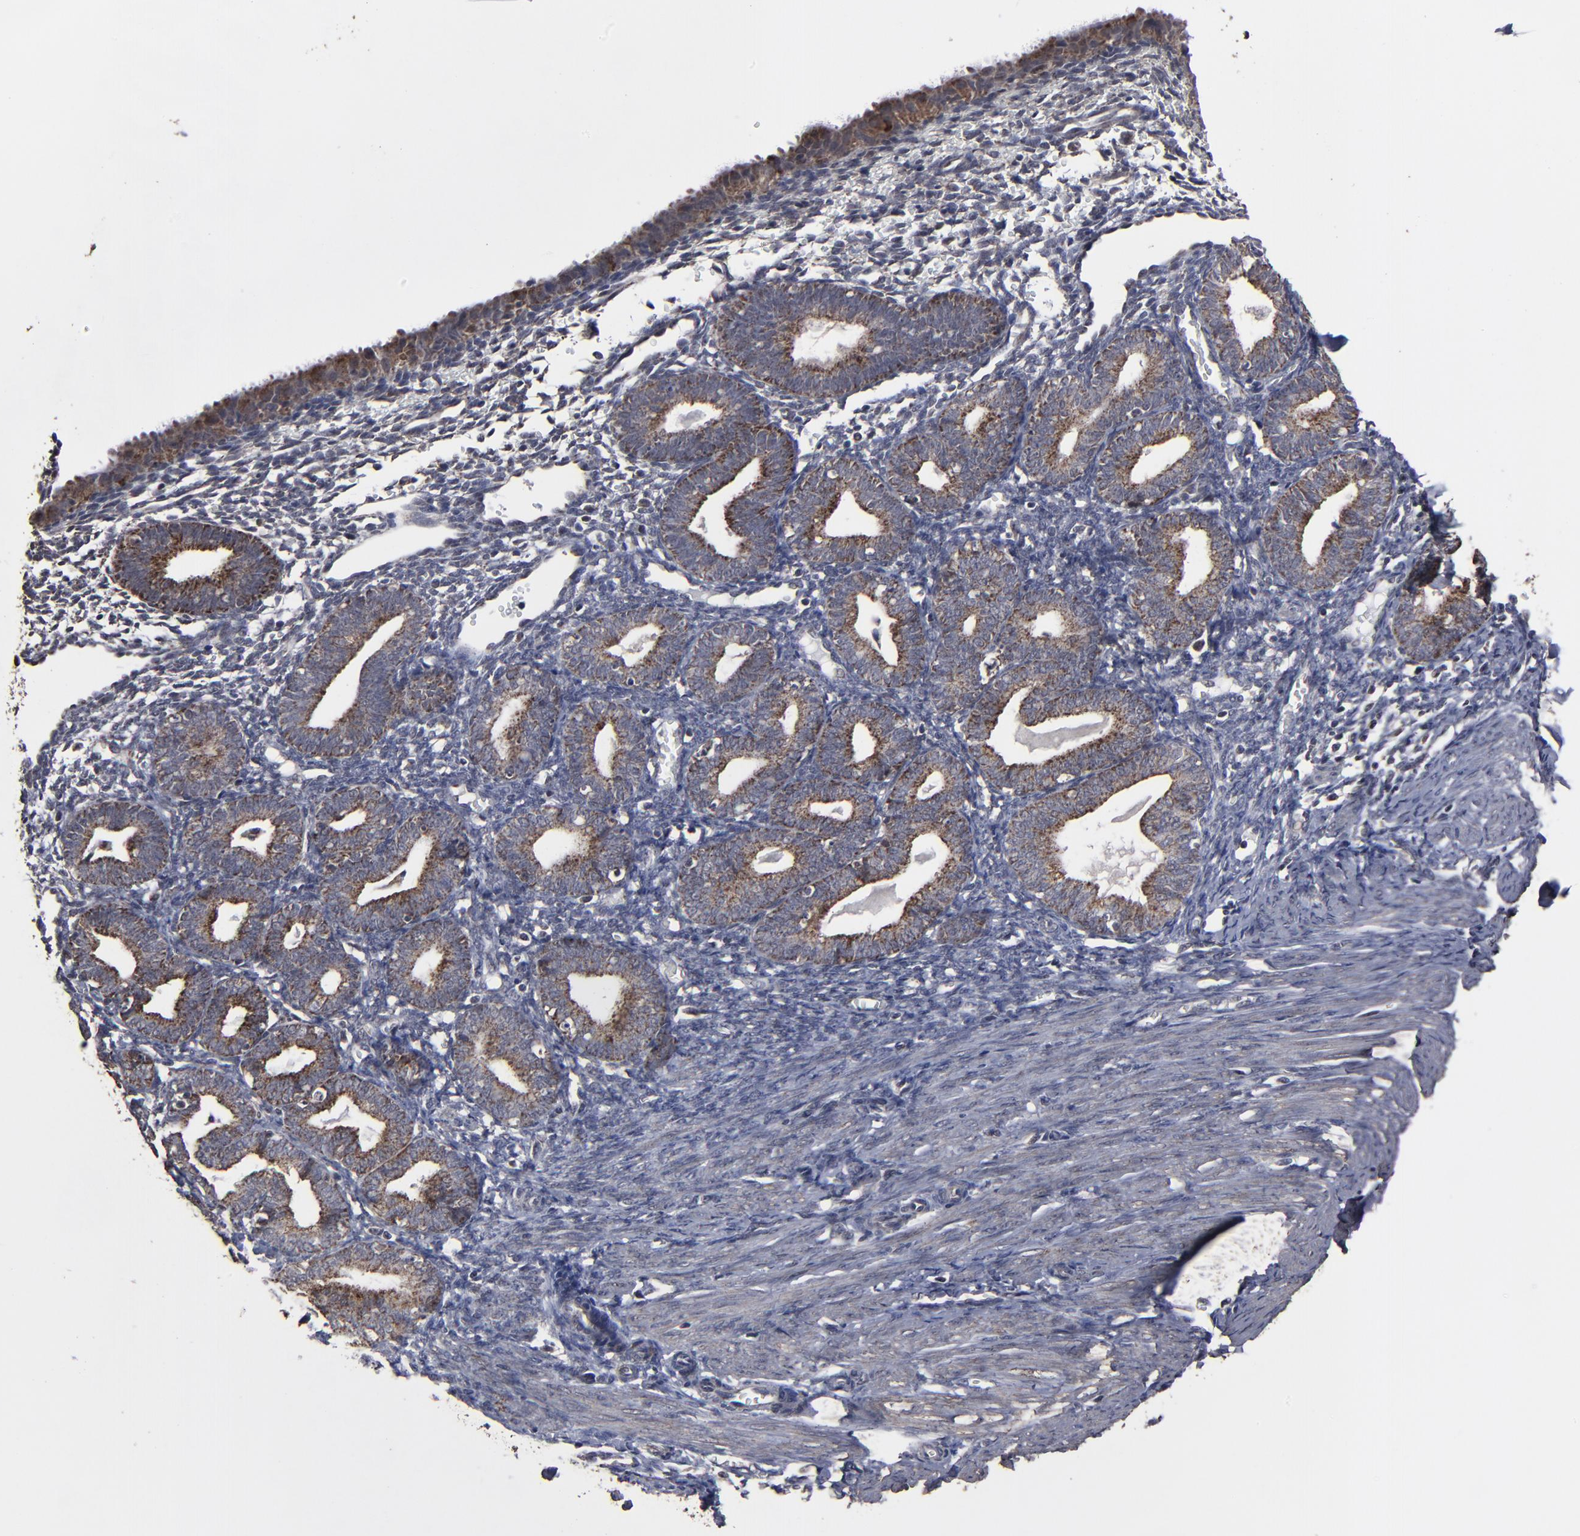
{"staining": {"intensity": "negative", "quantity": "none", "location": "none"}, "tissue": "endometrium", "cell_type": "Cells in endometrial stroma", "image_type": "normal", "snomed": [{"axis": "morphology", "description": "Normal tissue, NOS"}, {"axis": "topography", "description": "Endometrium"}], "caption": "Image shows no protein positivity in cells in endometrial stroma of unremarkable endometrium. Brightfield microscopy of IHC stained with DAB (brown) and hematoxylin (blue), captured at high magnification.", "gene": "BNIP3", "patient": {"sex": "female", "age": 61}}